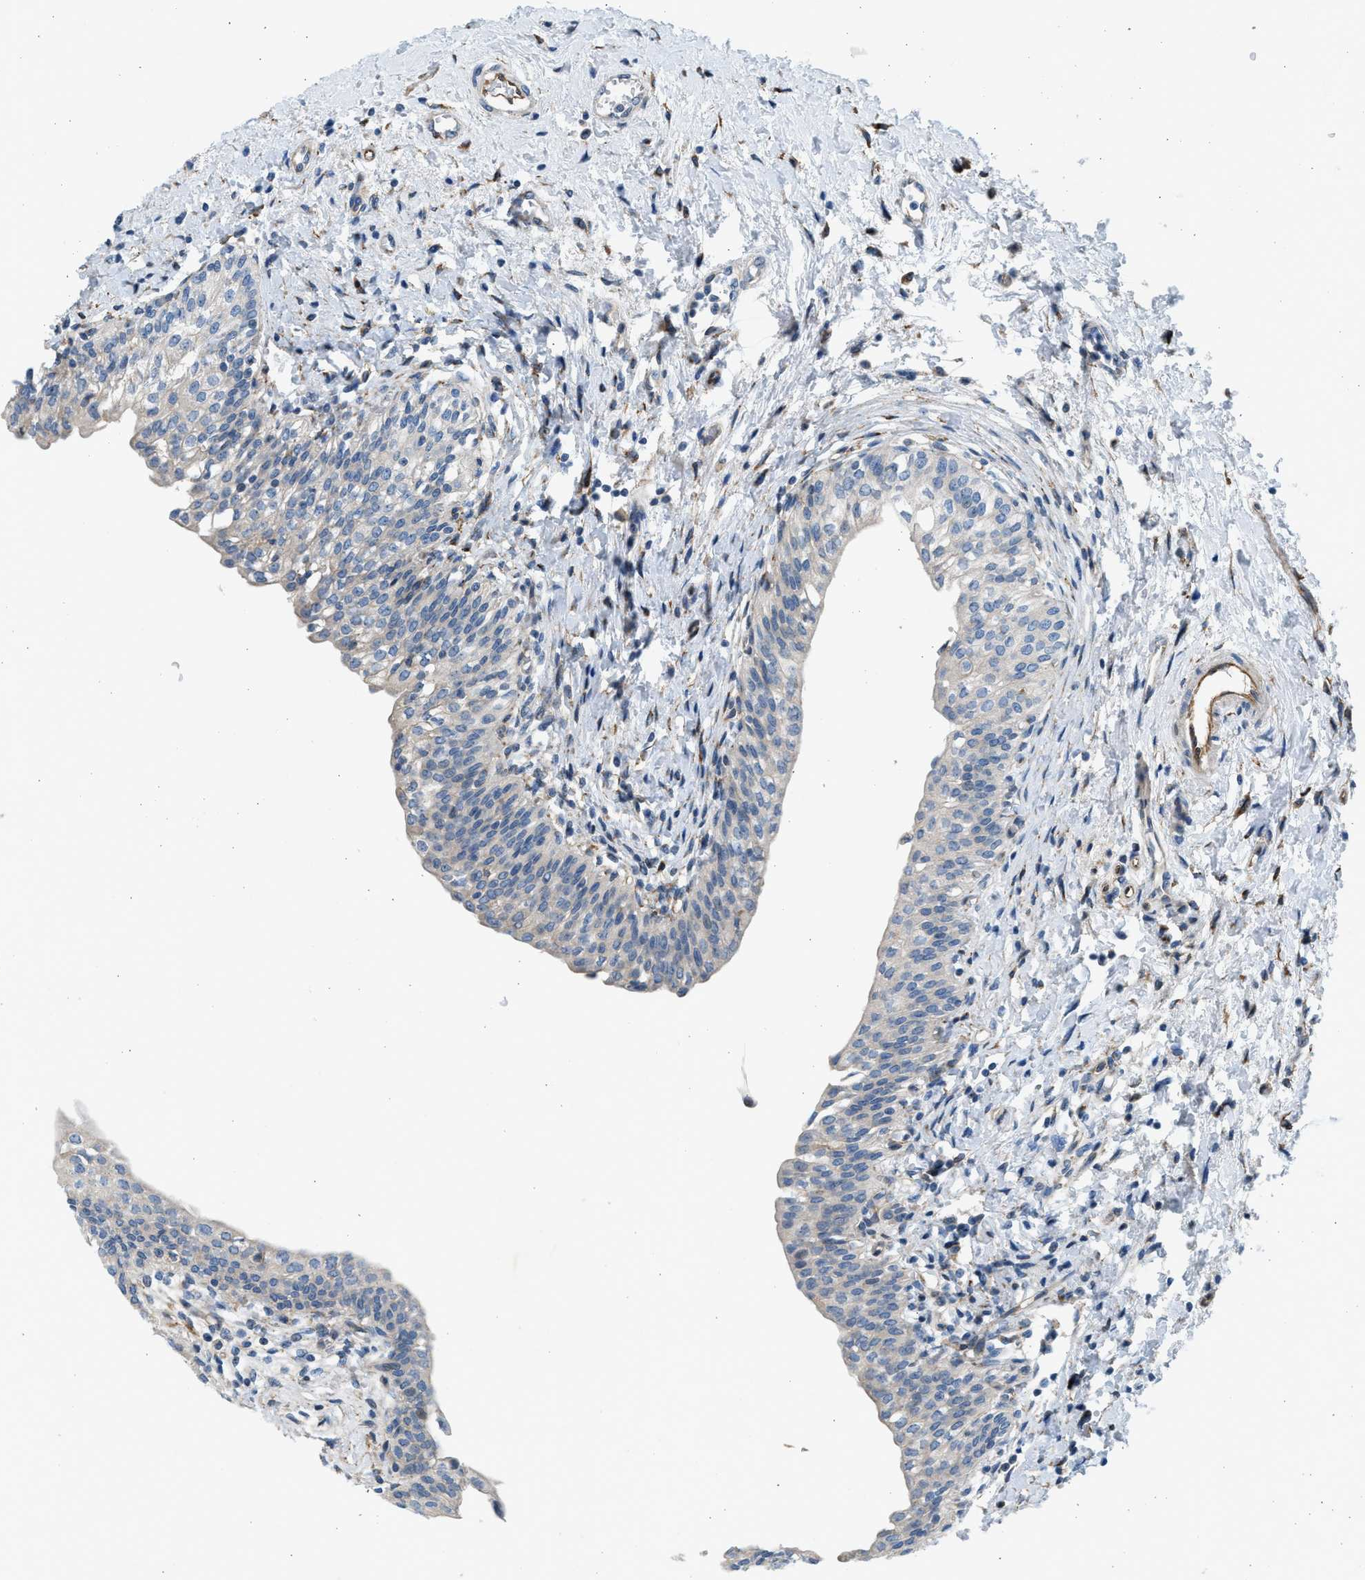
{"staining": {"intensity": "negative", "quantity": "none", "location": "none"}, "tissue": "urinary bladder", "cell_type": "Urothelial cells", "image_type": "normal", "snomed": [{"axis": "morphology", "description": "Normal tissue, NOS"}, {"axis": "topography", "description": "Urinary bladder"}], "caption": "Immunohistochemistry image of unremarkable urinary bladder stained for a protein (brown), which reveals no staining in urothelial cells.", "gene": "CNTN6", "patient": {"sex": "male", "age": 55}}